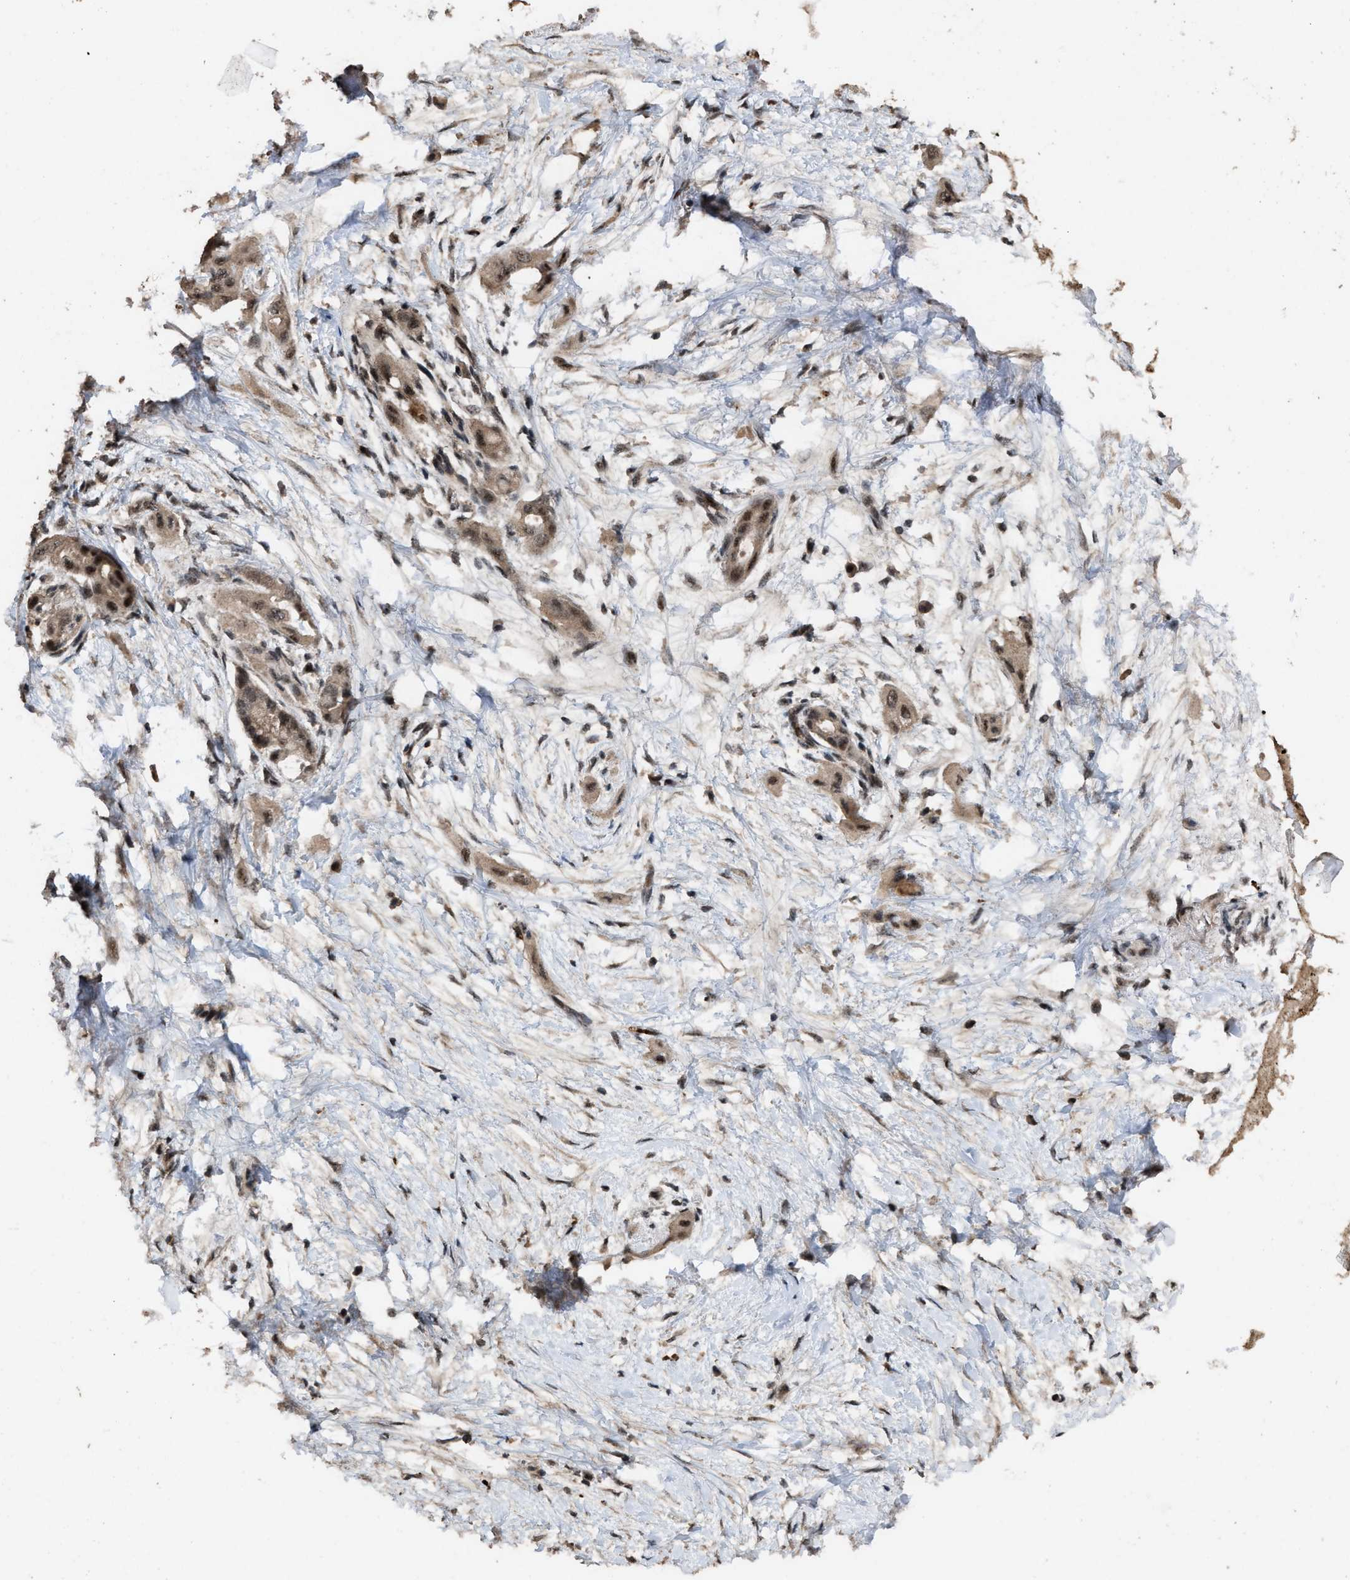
{"staining": {"intensity": "moderate", "quantity": ">75%", "location": "cytoplasmic/membranous,nuclear"}, "tissue": "pancreatic cancer", "cell_type": "Tumor cells", "image_type": "cancer", "snomed": [{"axis": "morphology", "description": "Adenocarcinoma, NOS"}, {"axis": "topography", "description": "Pancreas"}], "caption": "Adenocarcinoma (pancreatic) stained with IHC demonstrates moderate cytoplasmic/membranous and nuclear staining in about >75% of tumor cells.", "gene": "HAUS6", "patient": {"sex": "male", "age": 59}}